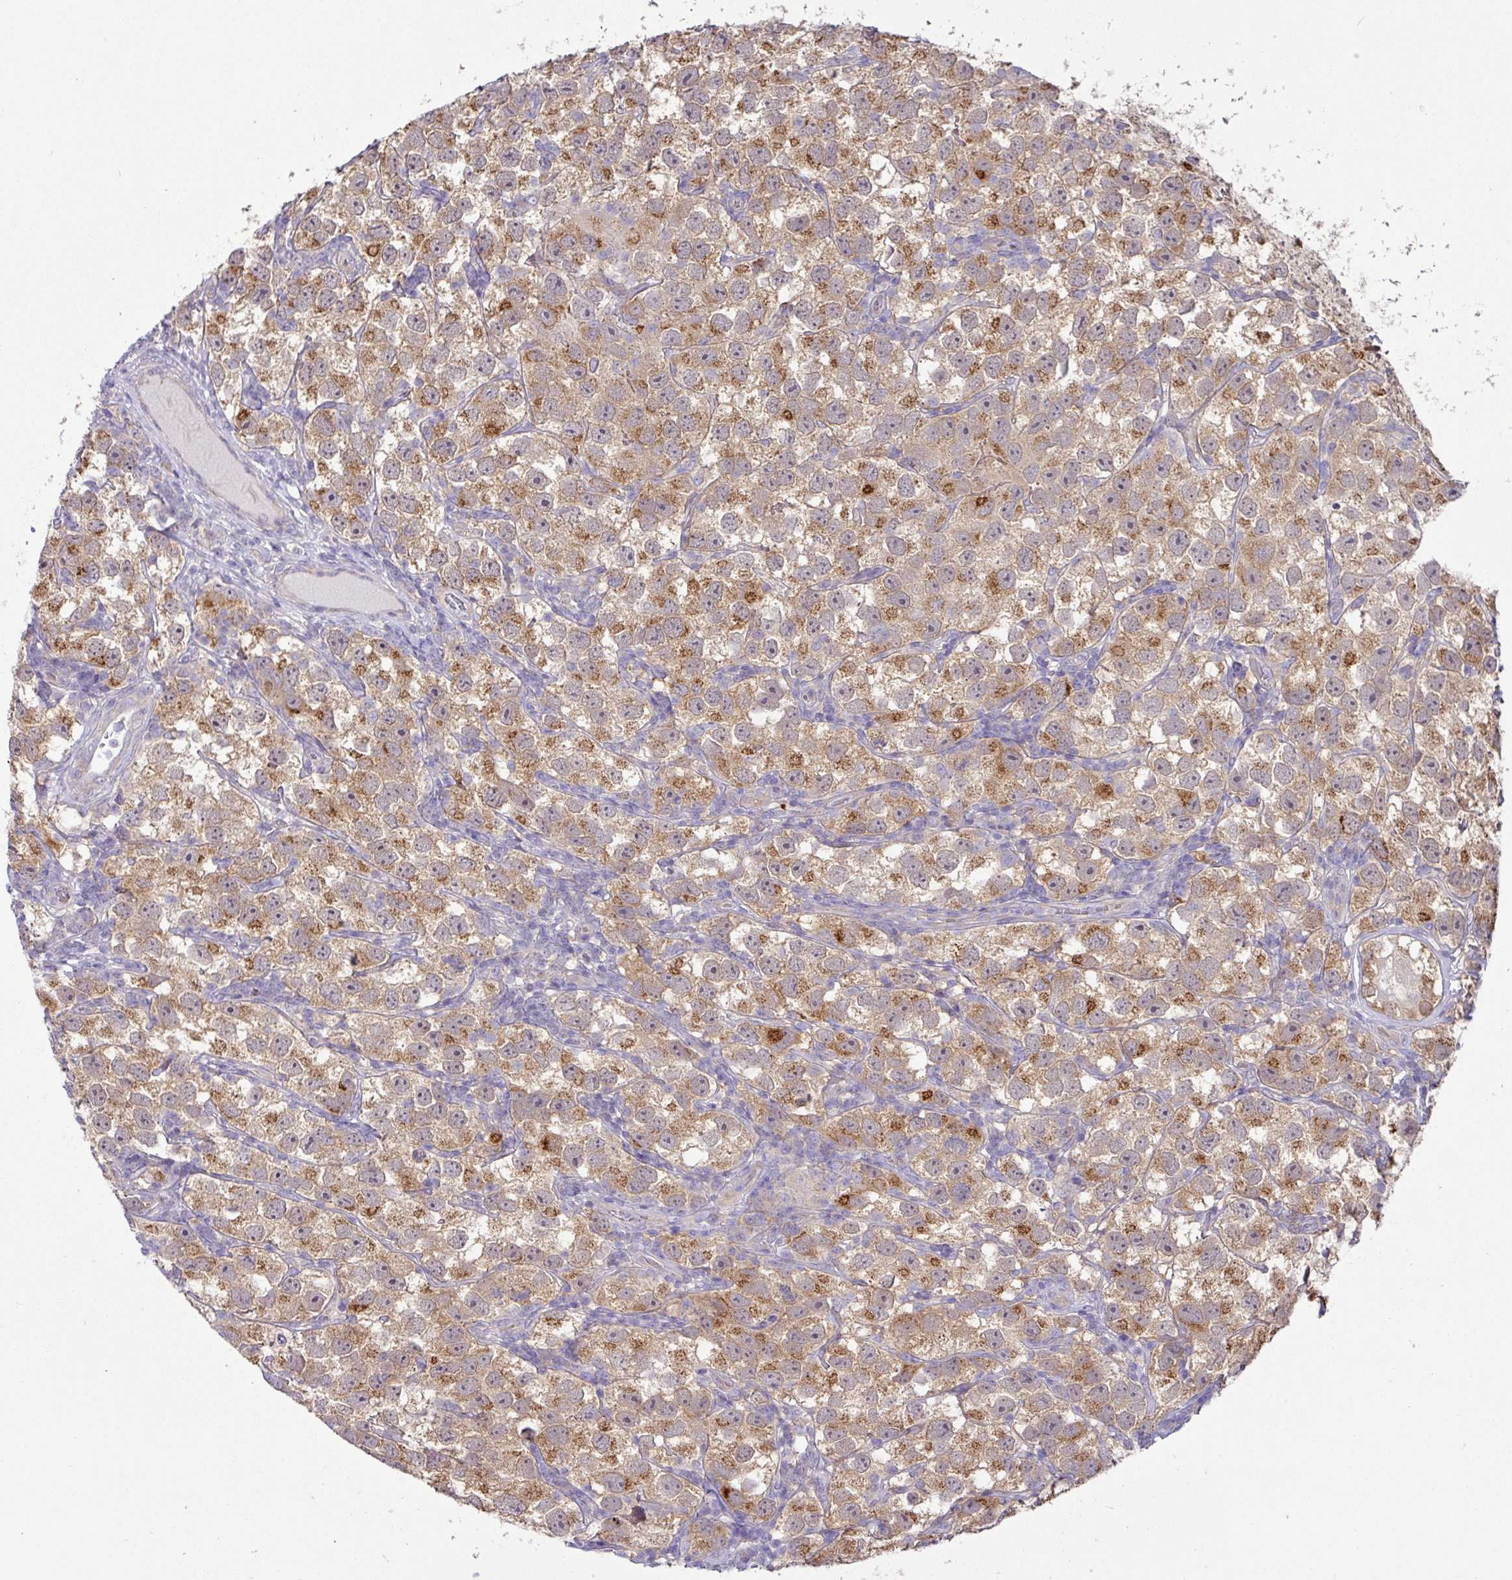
{"staining": {"intensity": "moderate", "quantity": "25%-75%", "location": "cytoplasmic/membranous"}, "tissue": "testis cancer", "cell_type": "Tumor cells", "image_type": "cancer", "snomed": [{"axis": "morphology", "description": "Seminoma, NOS"}, {"axis": "topography", "description": "Testis"}], "caption": "IHC photomicrograph of neoplastic tissue: human seminoma (testis) stained using immunohistochemistry shows medium levels of moderate protein expression localized specifically in the cytoplasmic/membranous of tumor cells, appearing as a cytoplasmic/membranous brown color.", "gene": "GALNT12", "patient": {"sex": "male", "age": 26}}